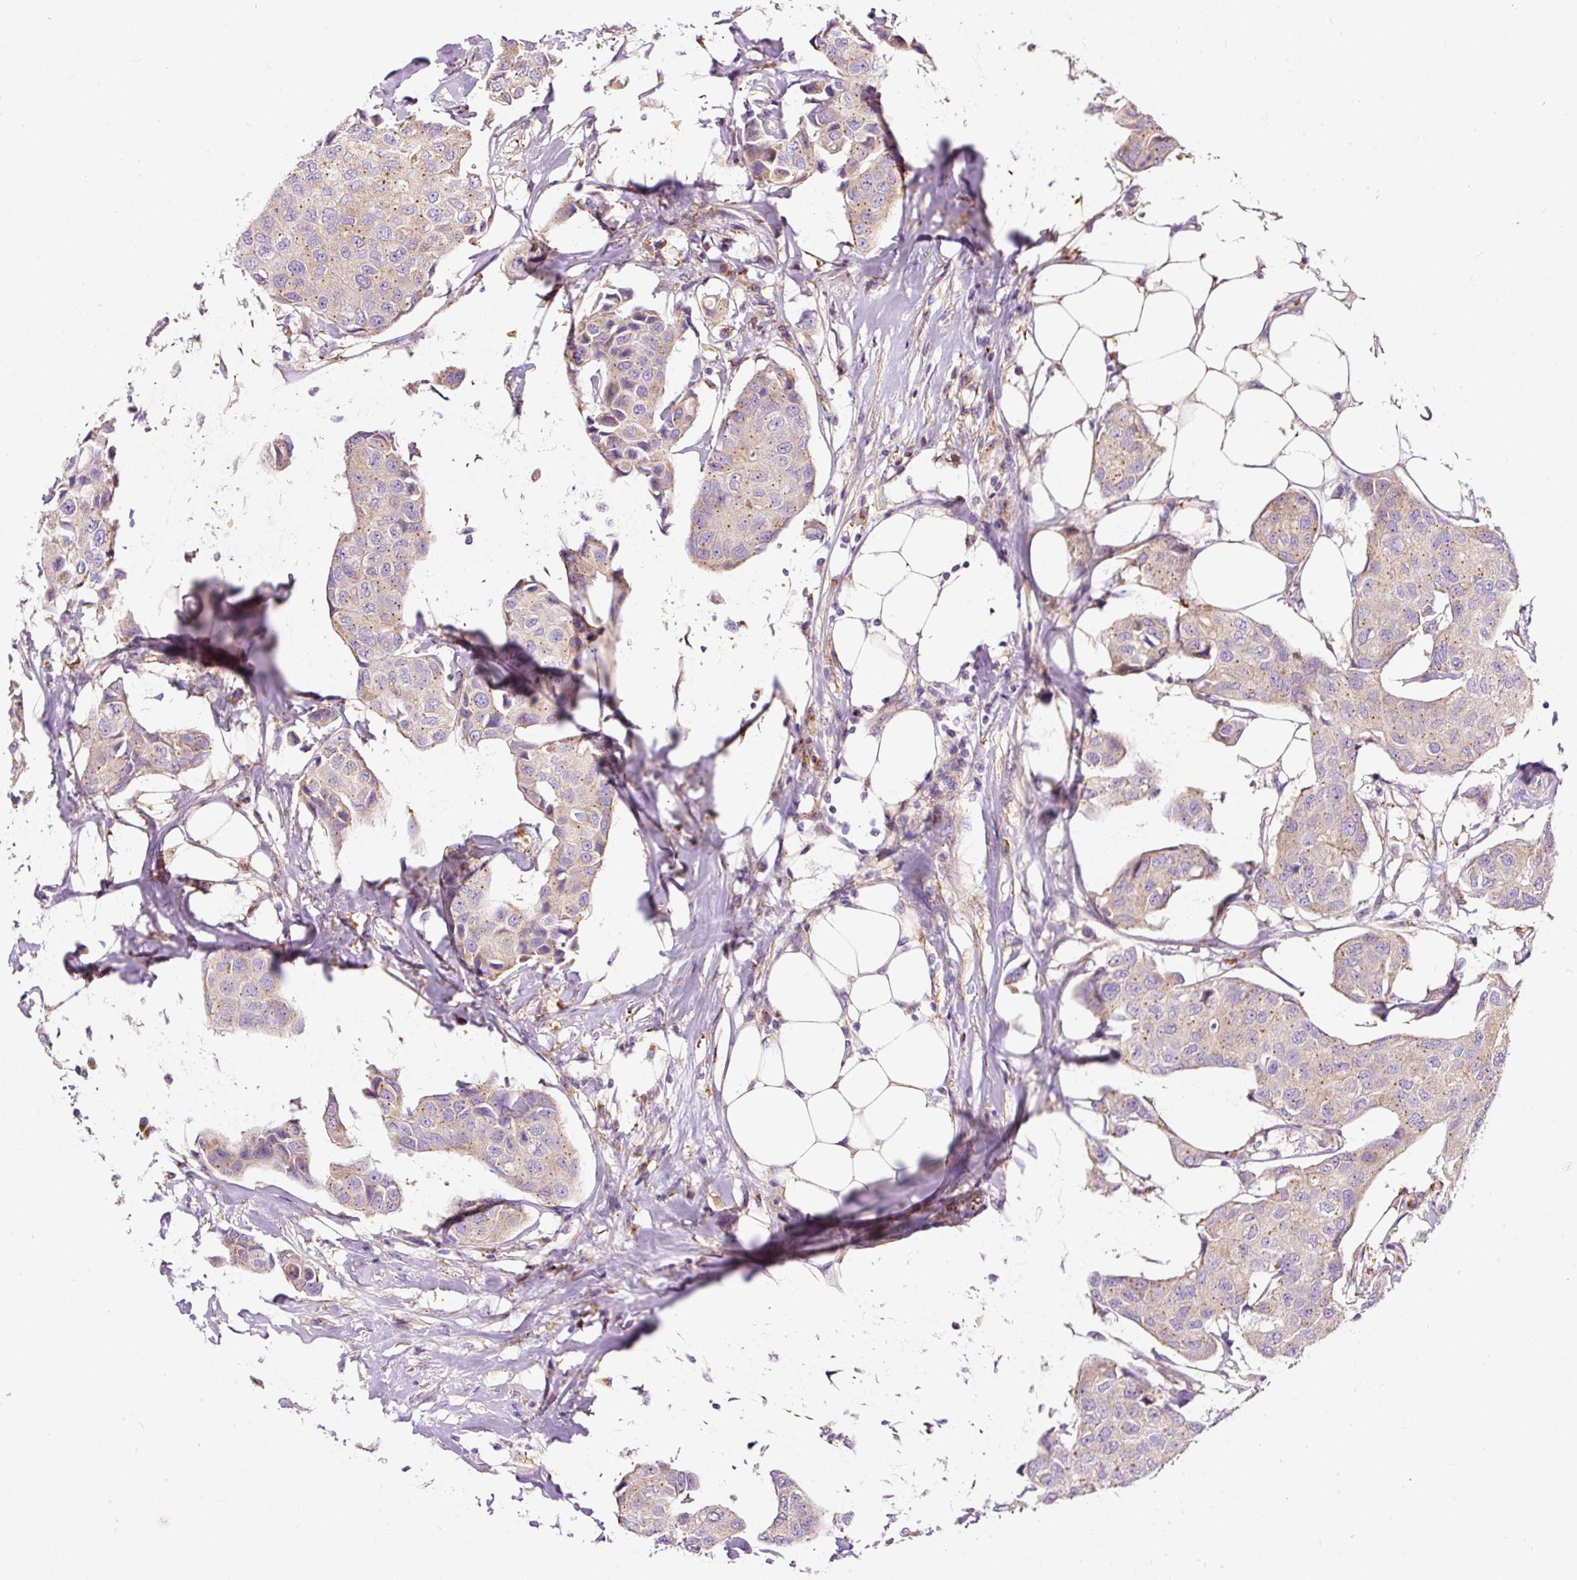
{"staining": {"intensity": "moderate", "quantity": ">75%", "location": "cytoplasmic/membranous"}, "tissue": "breast cancer", "cell_type": "Tumor cells", "image_type": "cancer", "snomed": [{"axis": "morphology", "description": "Duct carcinoma"}, {"axis": "topography", "description": "Breast"}, {"axis": "topography", "description": "Lymph node"}], "caption": "Breast cancer (invasive ductal carcinoma) stained with a brown dye demonstrates moderate cytoplasmic/membranous positive staining in about >75% of tumor cells.", "gene": "PRRC2A", "patient": {"sex": "female", "age": 80}}